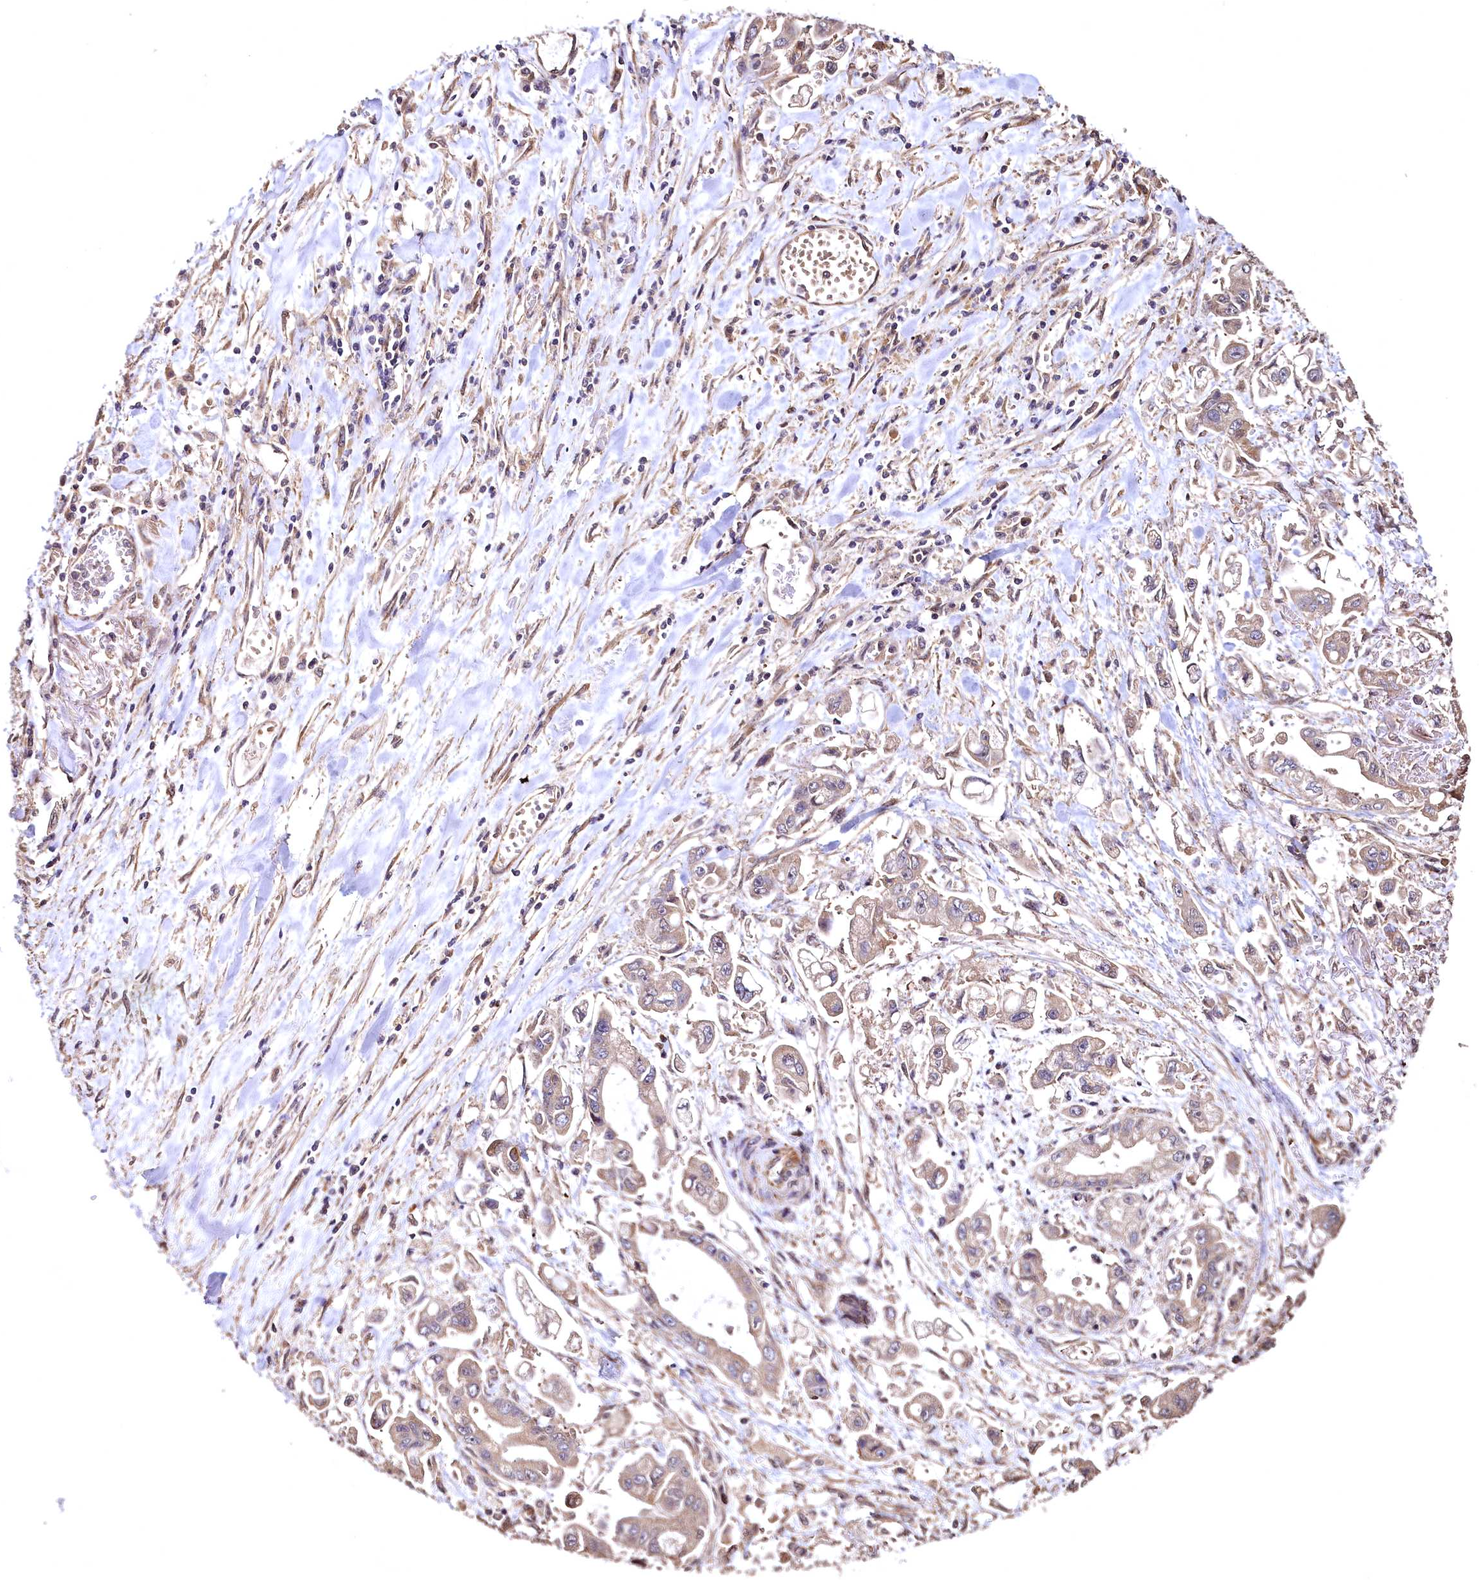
{"staining": {"intensity": "weak", "quantity": "<25%", "location": "cytoplasmic/membranous"}, "tissue": "stomach cancer", "cell_type": "Tumor cells", "image_type": "cancer", "snomed": [{"axis": "morphology", "description": "Adenocarcinoma, NOS"}, {"axis": "topography", "description": "Stomach"}], "caption": "There is no significant positivity in tumor cells of stomach cancer.", "gene": "TBCEL", "patient": {"sex": "male", "age": 62}}